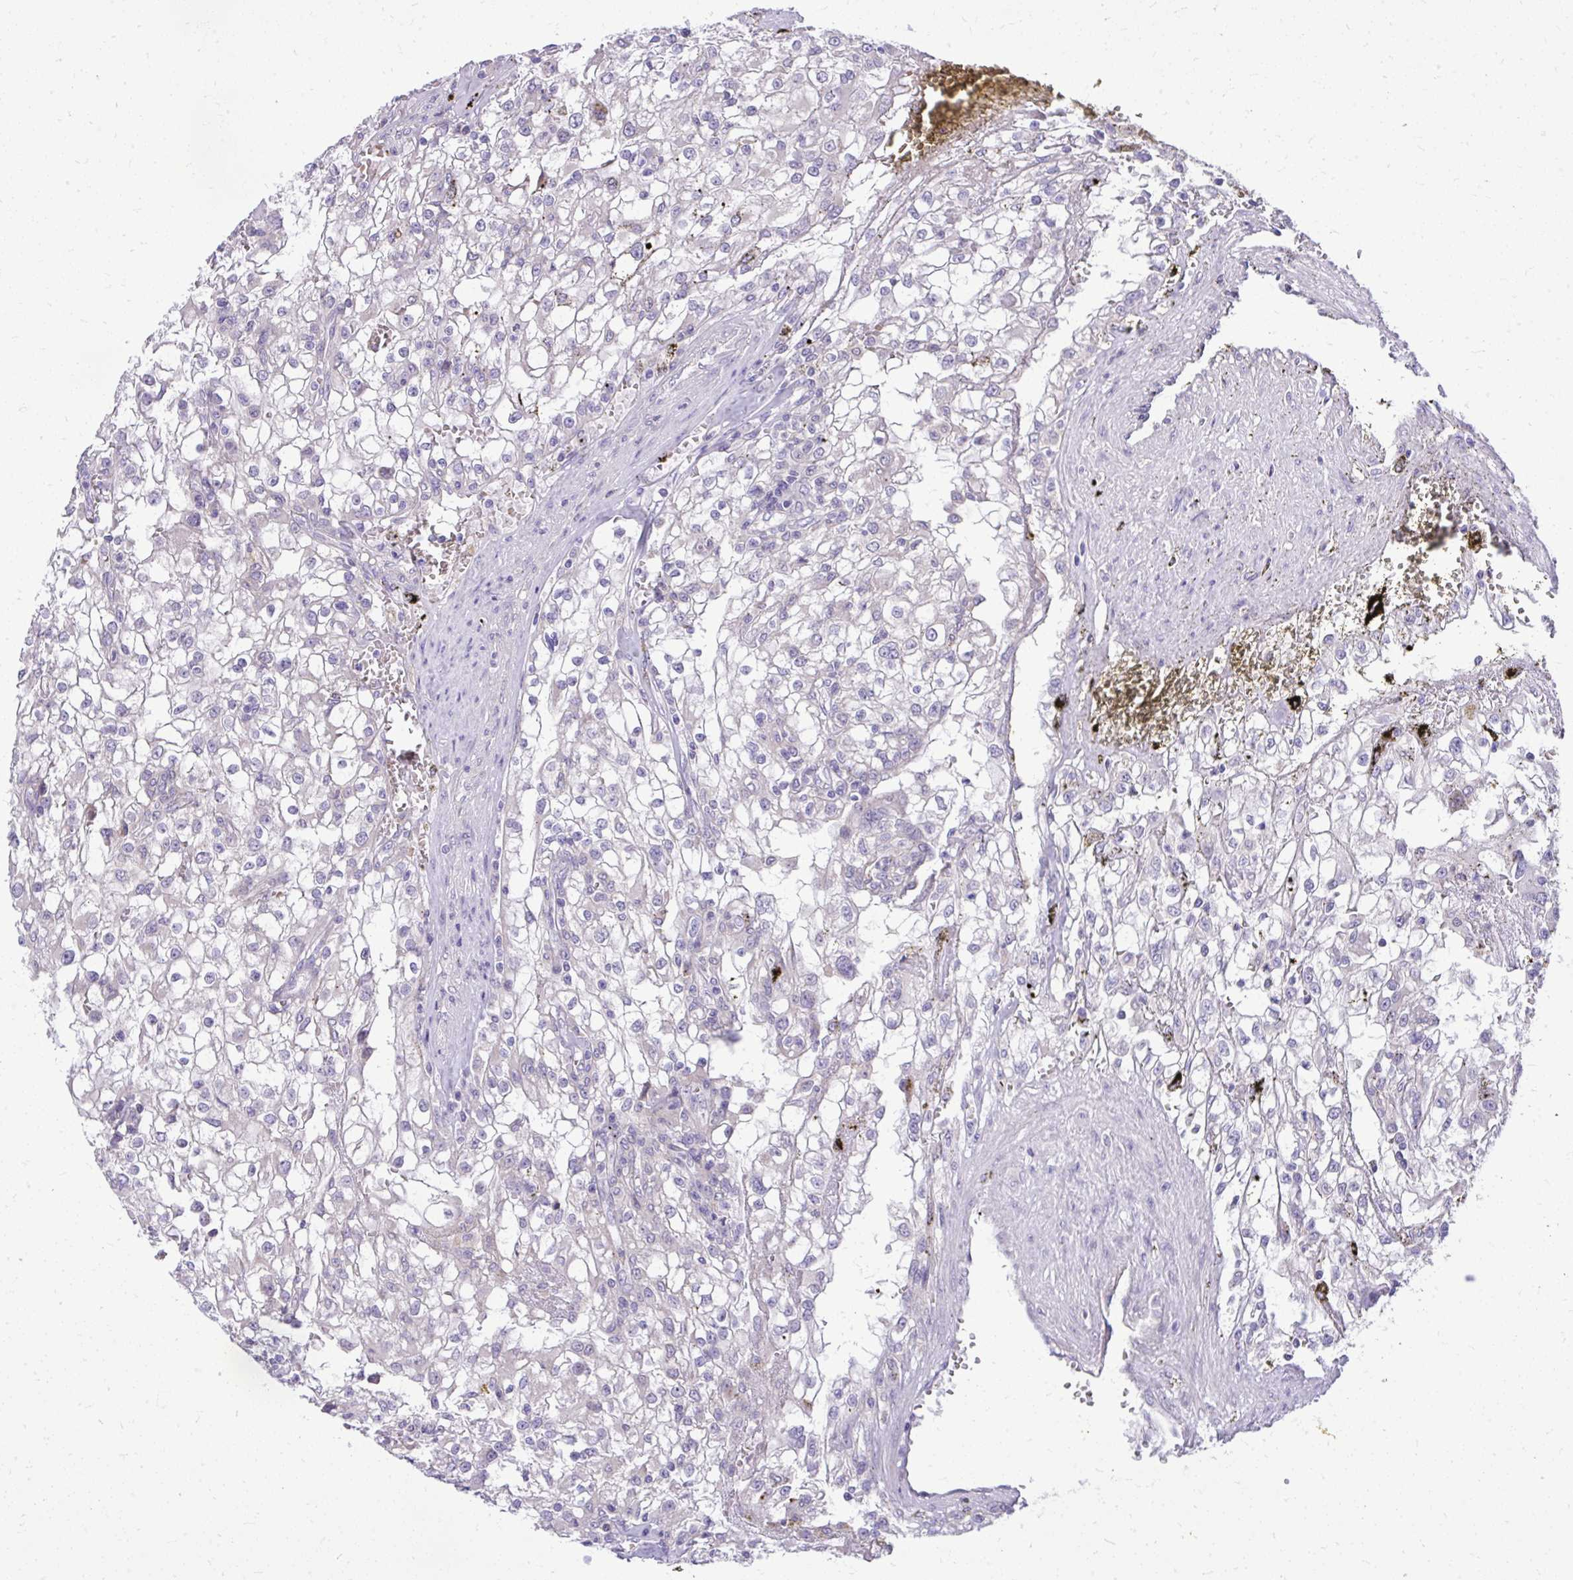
{"staining": {"intensity": "negative", "quantity": "none", "location": "none"}, "tissue": "renal cancer", "cell_type": "Tumor cells", "image_type": "cancer", "snomed": [{"axis": "morphology", "description": "Adenocarcinoma, NOS"}, {"axis": "topography", "description": "Kidney"}], "caption": "DAB (3,3'-diaminobenzidine) immunohistochemical staining of human renal adenocarcinoma demonstrates no significant expression in tumor cells.", "gene": "DPY19L1", "patient": {"sex": "female", "age": 74}}